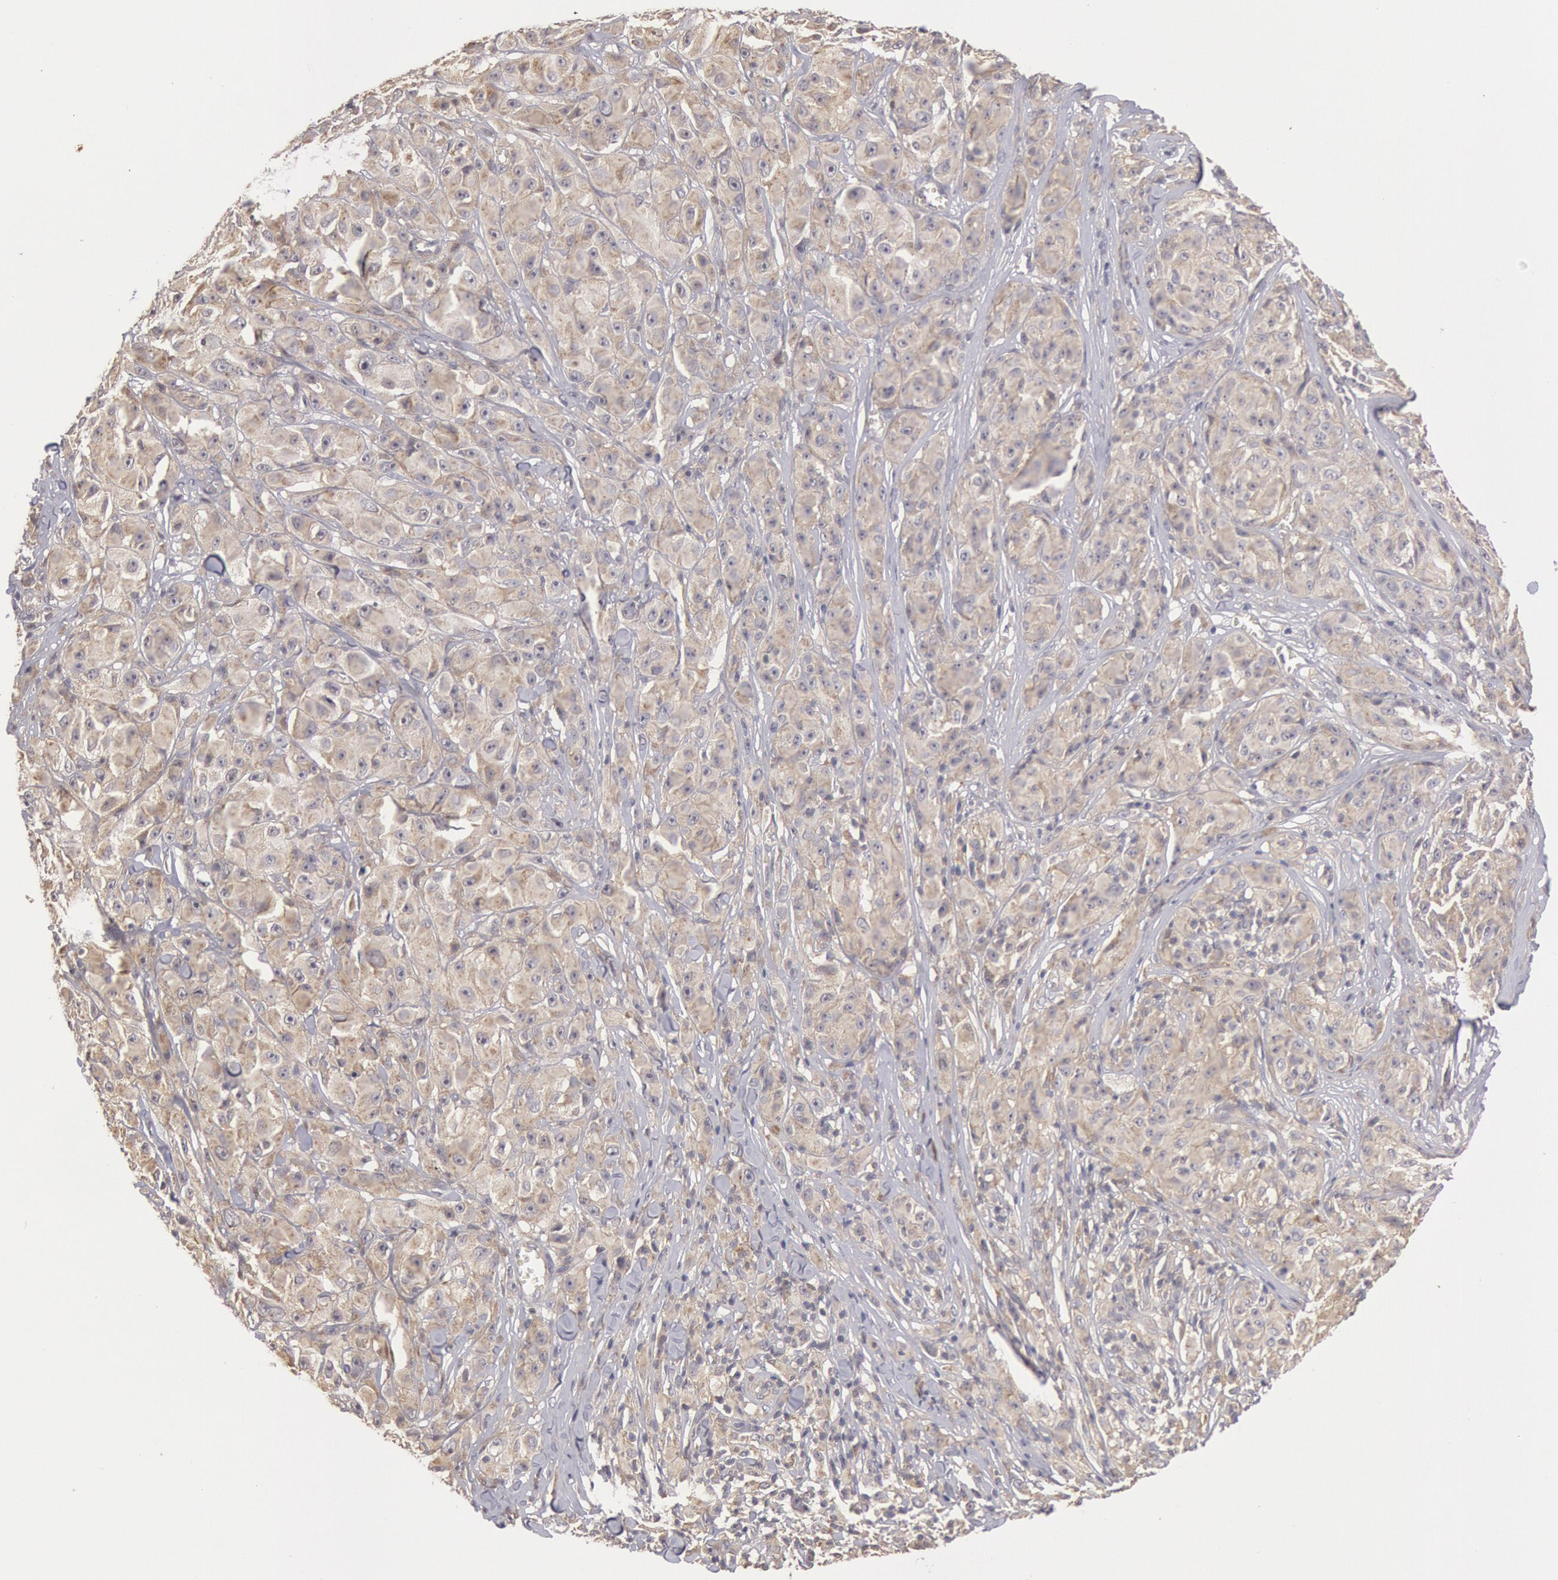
{"staining": {"intensity": "weak", "quantity": ">75%", "location": "cytoplasmic/membranous"}, "tissue": "melanoma", "cell_type": "Tumor cells", "image_type": "cancer", "snomed": [{"axis": "morphology", "description": "Malignant melanoma, NOS"}, {"axis": "topography", "description": "Skin"}], "caption": "Protein analysis of melanoma tissue displays weak cytoplasmic/membranous staining in approximately >75% of tumor cells.", "gene": "PLA2G6", "patient": {"sex": "male", "age": 56}}